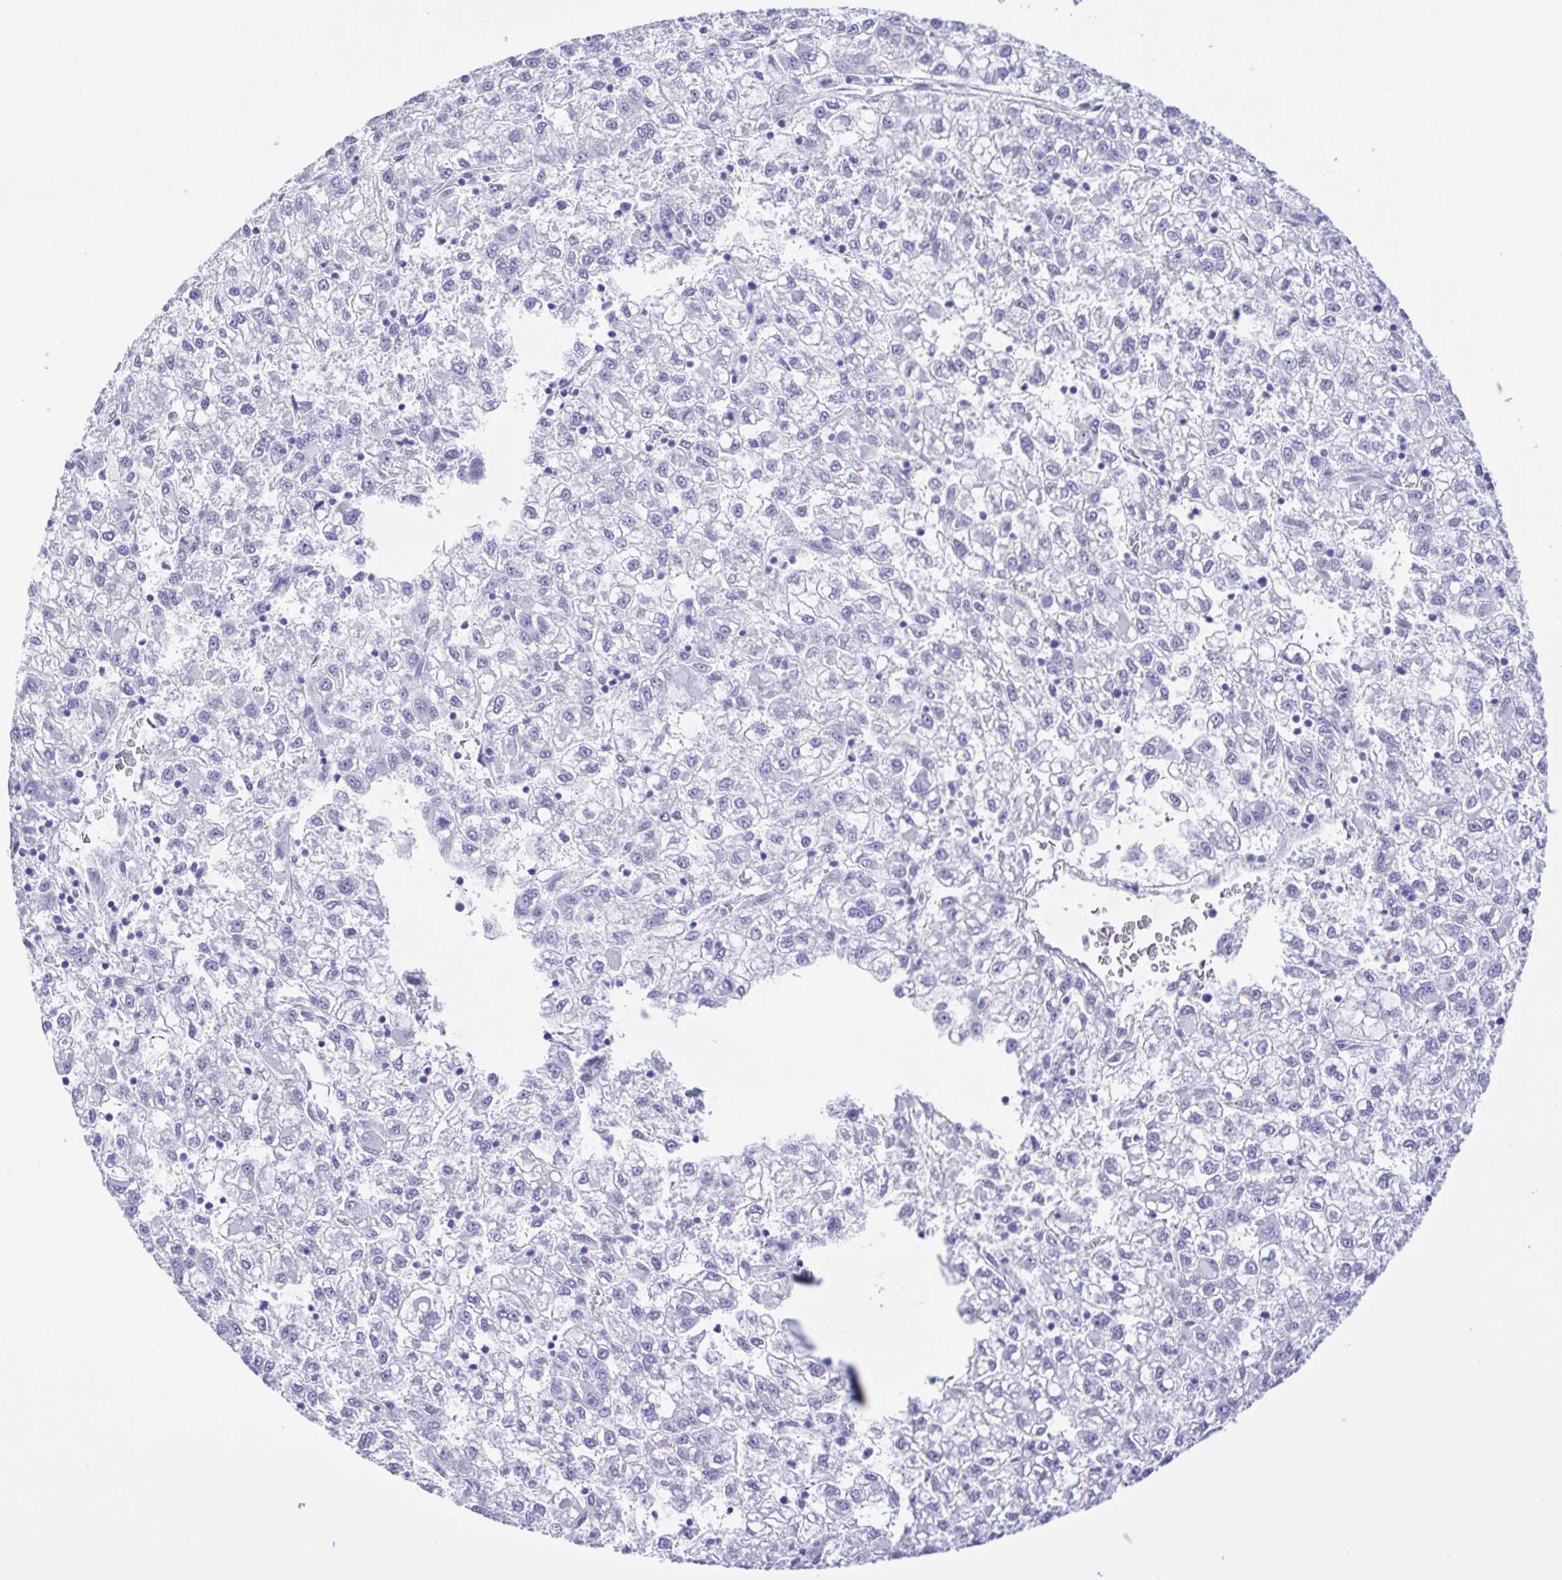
{"staining": {"intensity": "negative", "quantity": "none", "location": "none"}, "tissue": "liver cancer", "cell_type": "Tumor cells", "image_type": "cancer", "snomed": [{"axis": "morphology", "description": "Carcinoma, Hepatocellular, NOS"}, {"axis": "topography", "description": "Liver"}], "caption": "Immunohistochemistry (IHC) of human liver hepatocellular carcinoma exhibits no staining in tumor cells.", "gene": "CYP11A1", "patient": {"sex": "male", "age": 40}}